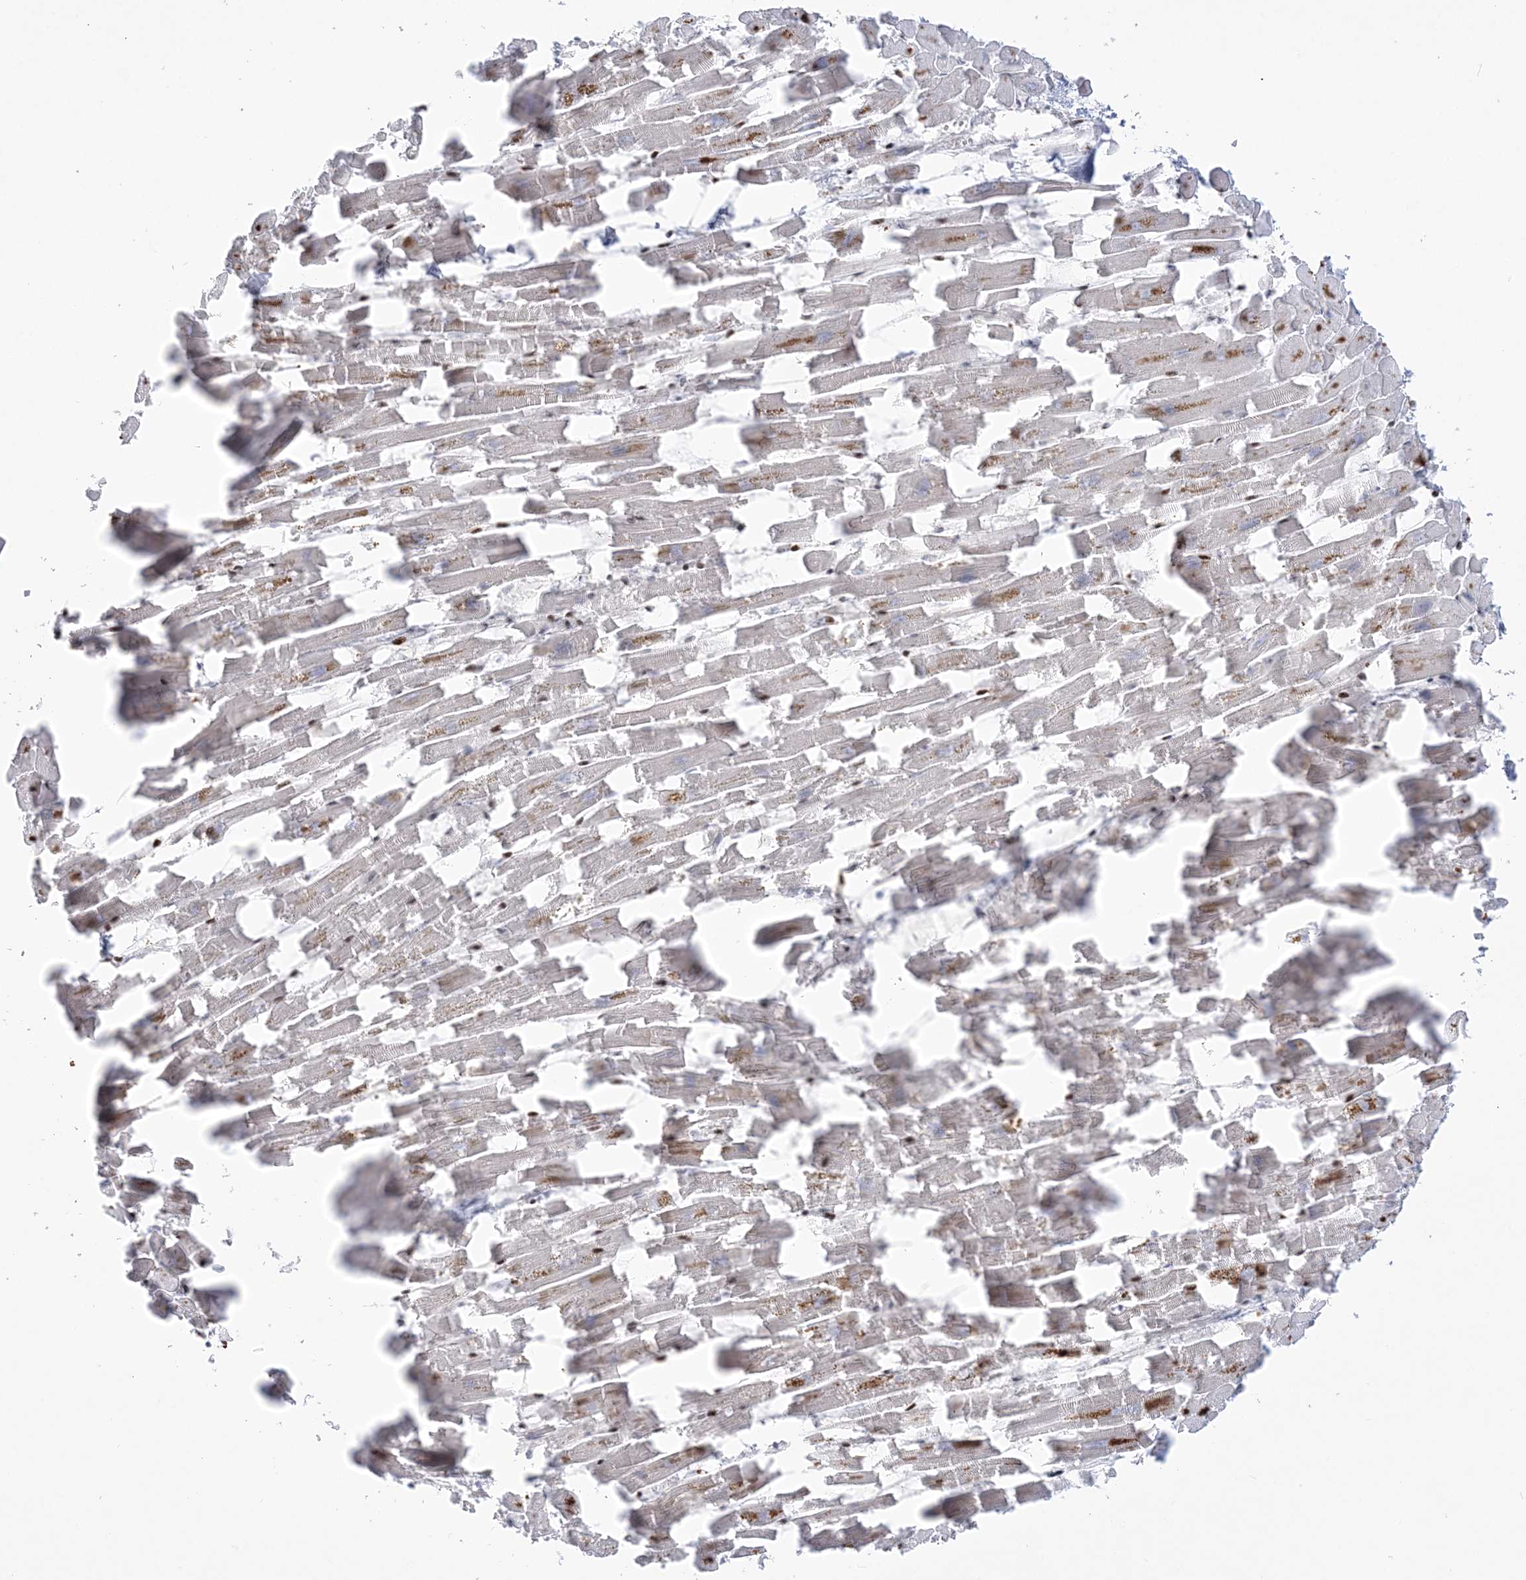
{"staining": {"intensity": "weak", "quantity": "<25%", "location": "nuclear"}, "tissue": "heart muscle", "cell_type": "Cardiomyocytes", "image_type": "normal", "snomed": [{"axis": "morphology", "description": "Normal tissue, NOS"}, {"axis": "topography", "description": "Heart"}], "caption": "A histopathology image of heart muscle stained for a protein reveals no brown staining in cardiomyocytes. (DAB IHC, high magnification).", "gene": "SH3BP4", "patient": {"sex": "female", "age": 64}}